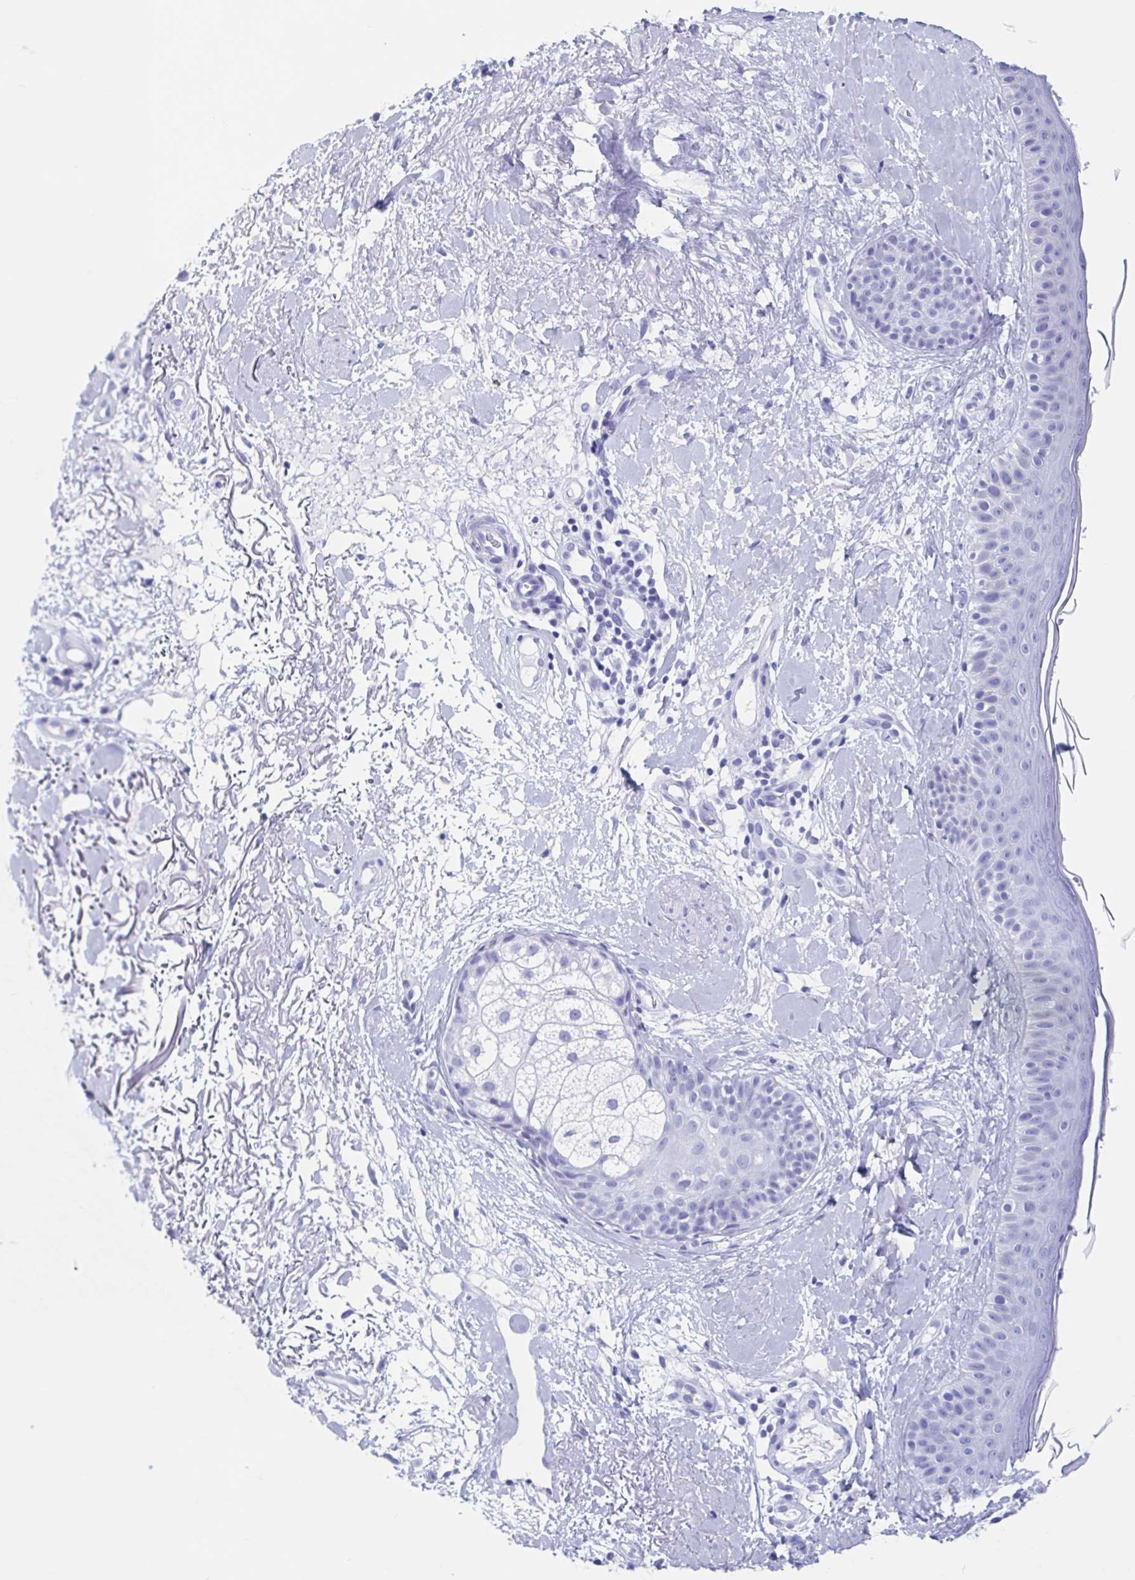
{"staining": {"intensity": "negative", "quantity": "none", "location": "none"}, "tissue": "skin", "cell_type": "Fibroblasts", "image_type": "normal", "snomed": [{"axis": "morphology", "description": "Normal tissue, NOS"}, {"axis": "topography", "description": "Skin"}], "caption": "High power microscopy histopathology image of an immunohistochemistry micrograph of unremarkable skin, revealing no significant positivity in fibroblasts.", "gene": "HDGFL1", "patient": {"sex": "male", "age": 73}}